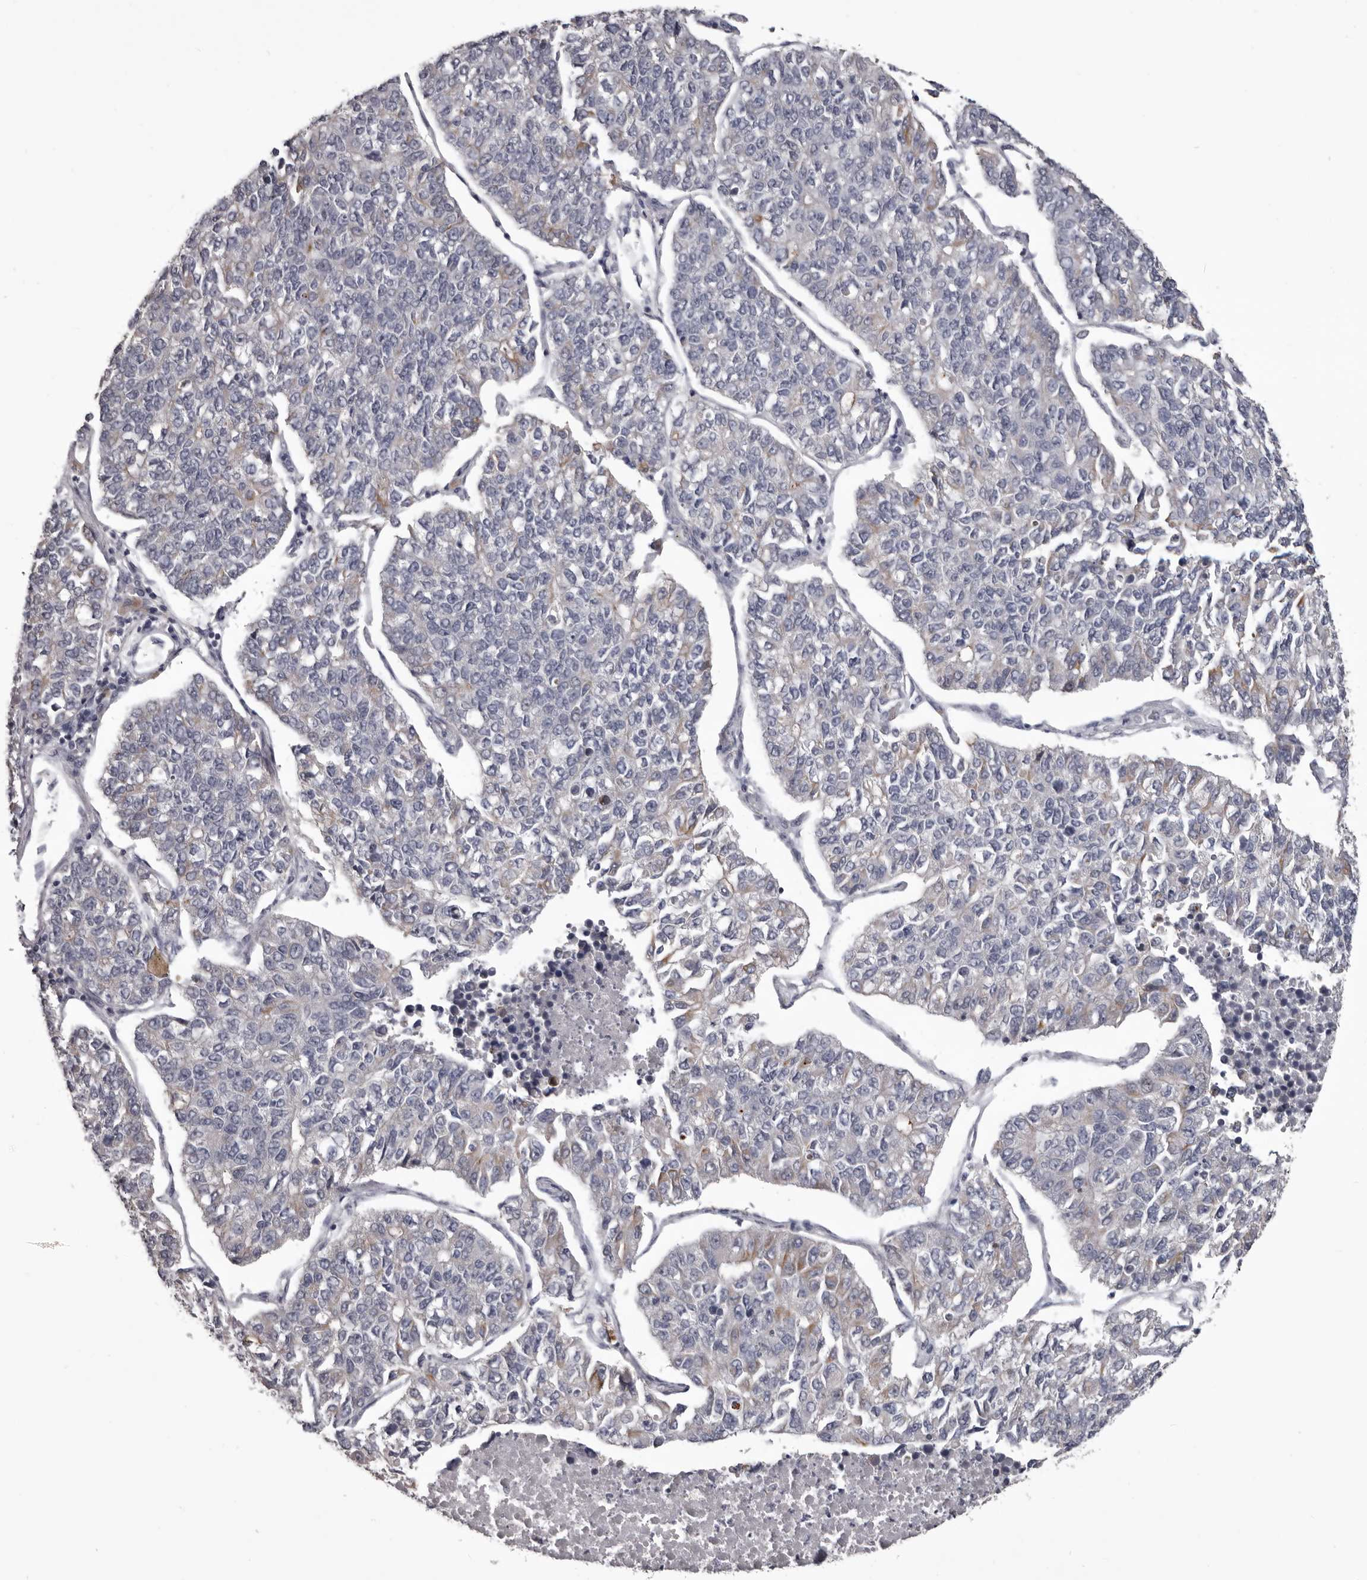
{"staining": {"intensity": "negative", "quantity": "none", "location": "none"}, "tissue": "lung cancer", "cell_type": "Tumor cells", "image_type": "cancer", "snomed": [{"axis": "morphology", "description": "Adenocarcinoma, NOS"}, {"axis": "topography", "description": "Lung"}], "caption": "Lung cancer was stained to show a protein in brown. There is no significant staining in tumor cells.", "gene": "LPAR6", "patient": {"sex": "male", "age": 49}}